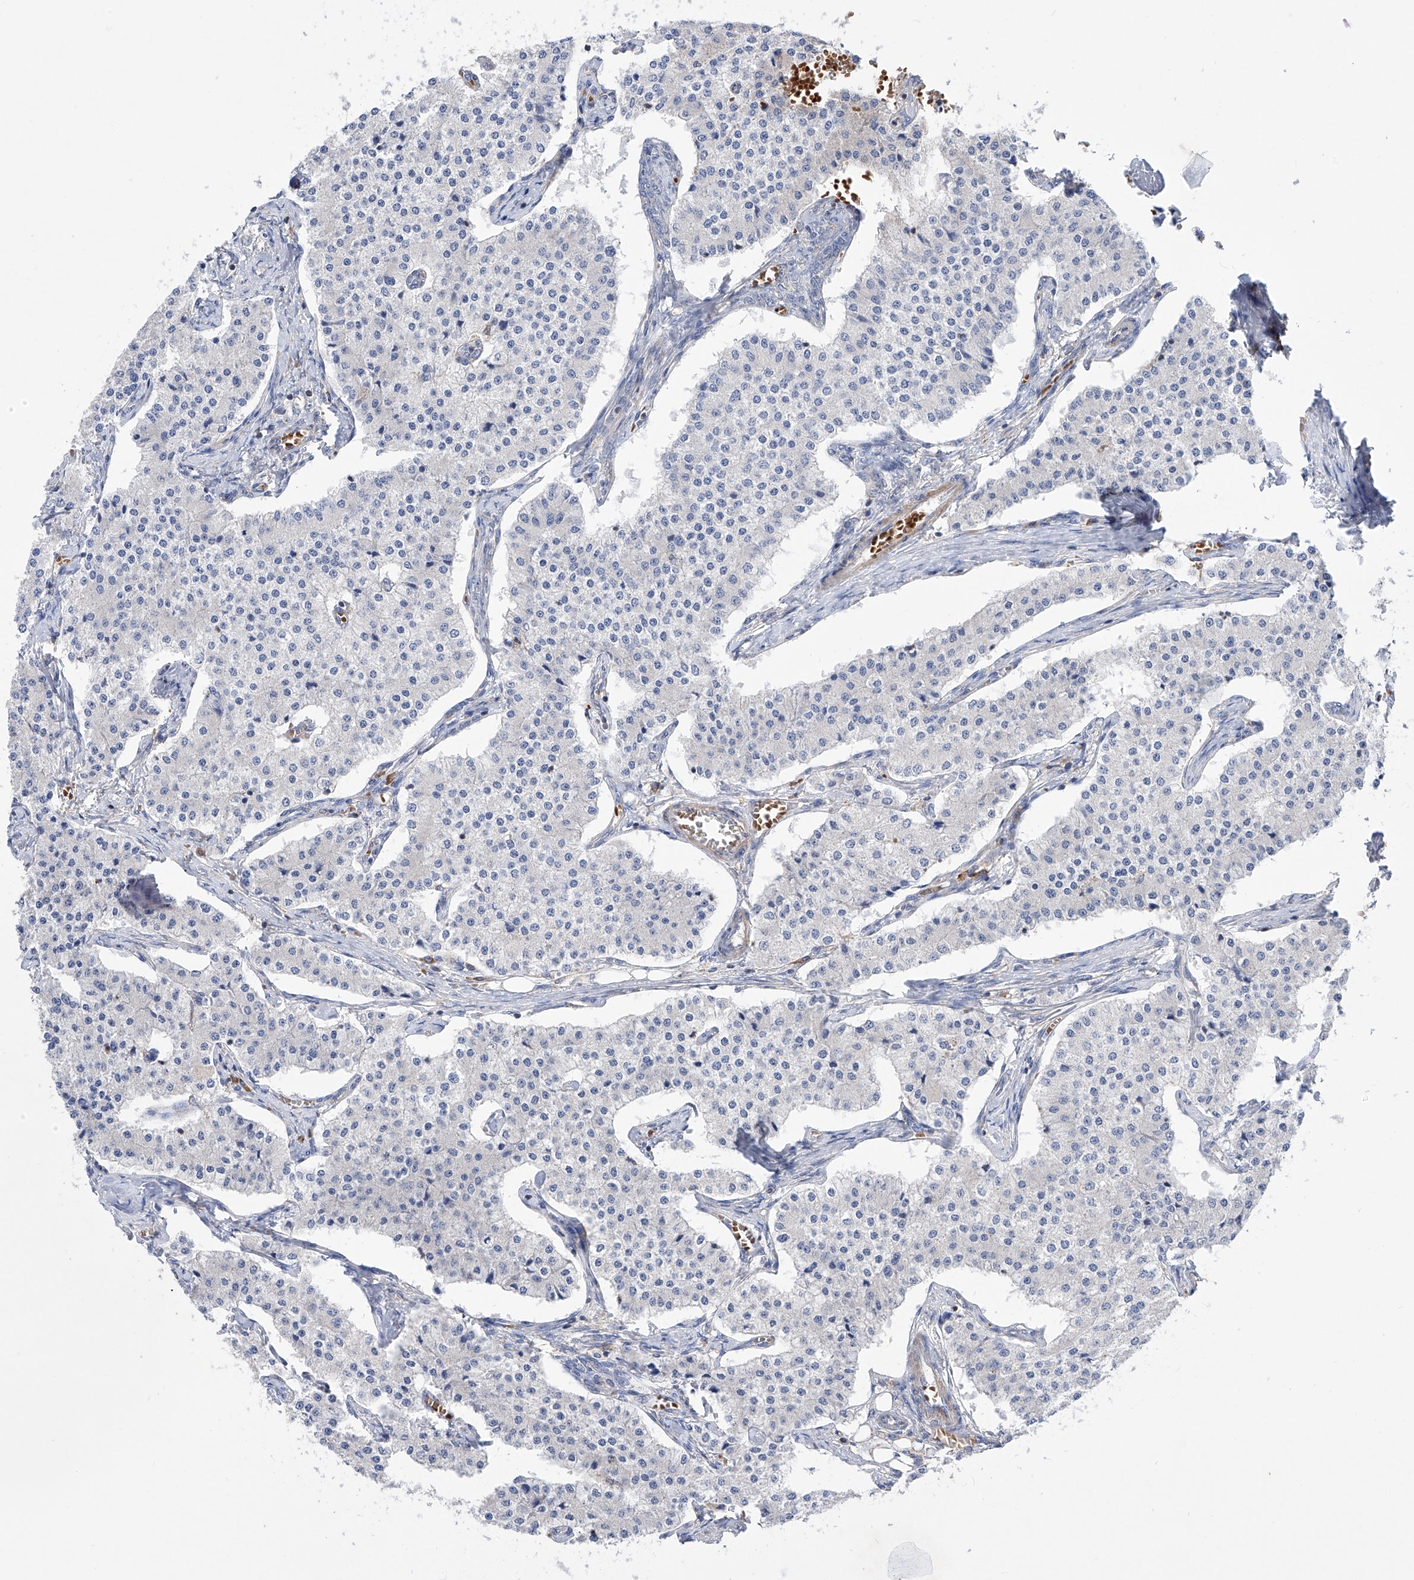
{"staining": {"intensity": "negative", "quantity": "none", "location": "none"}, "tissue": "carcinoid", "cell_type": "Tumor cells", "image_type": "cancer", "snomed": [{"axis": "morphology", "description": "Carcinoid, malignant, NOS"}, {"axis": "topography", "description": "Colon"}], "caption": "Micrograph shows no protein expression in tumor cells of carcinoid (malignant) tissue.", "gene": "NFATC4", "patient": {"sex": "female", "age": 52}}